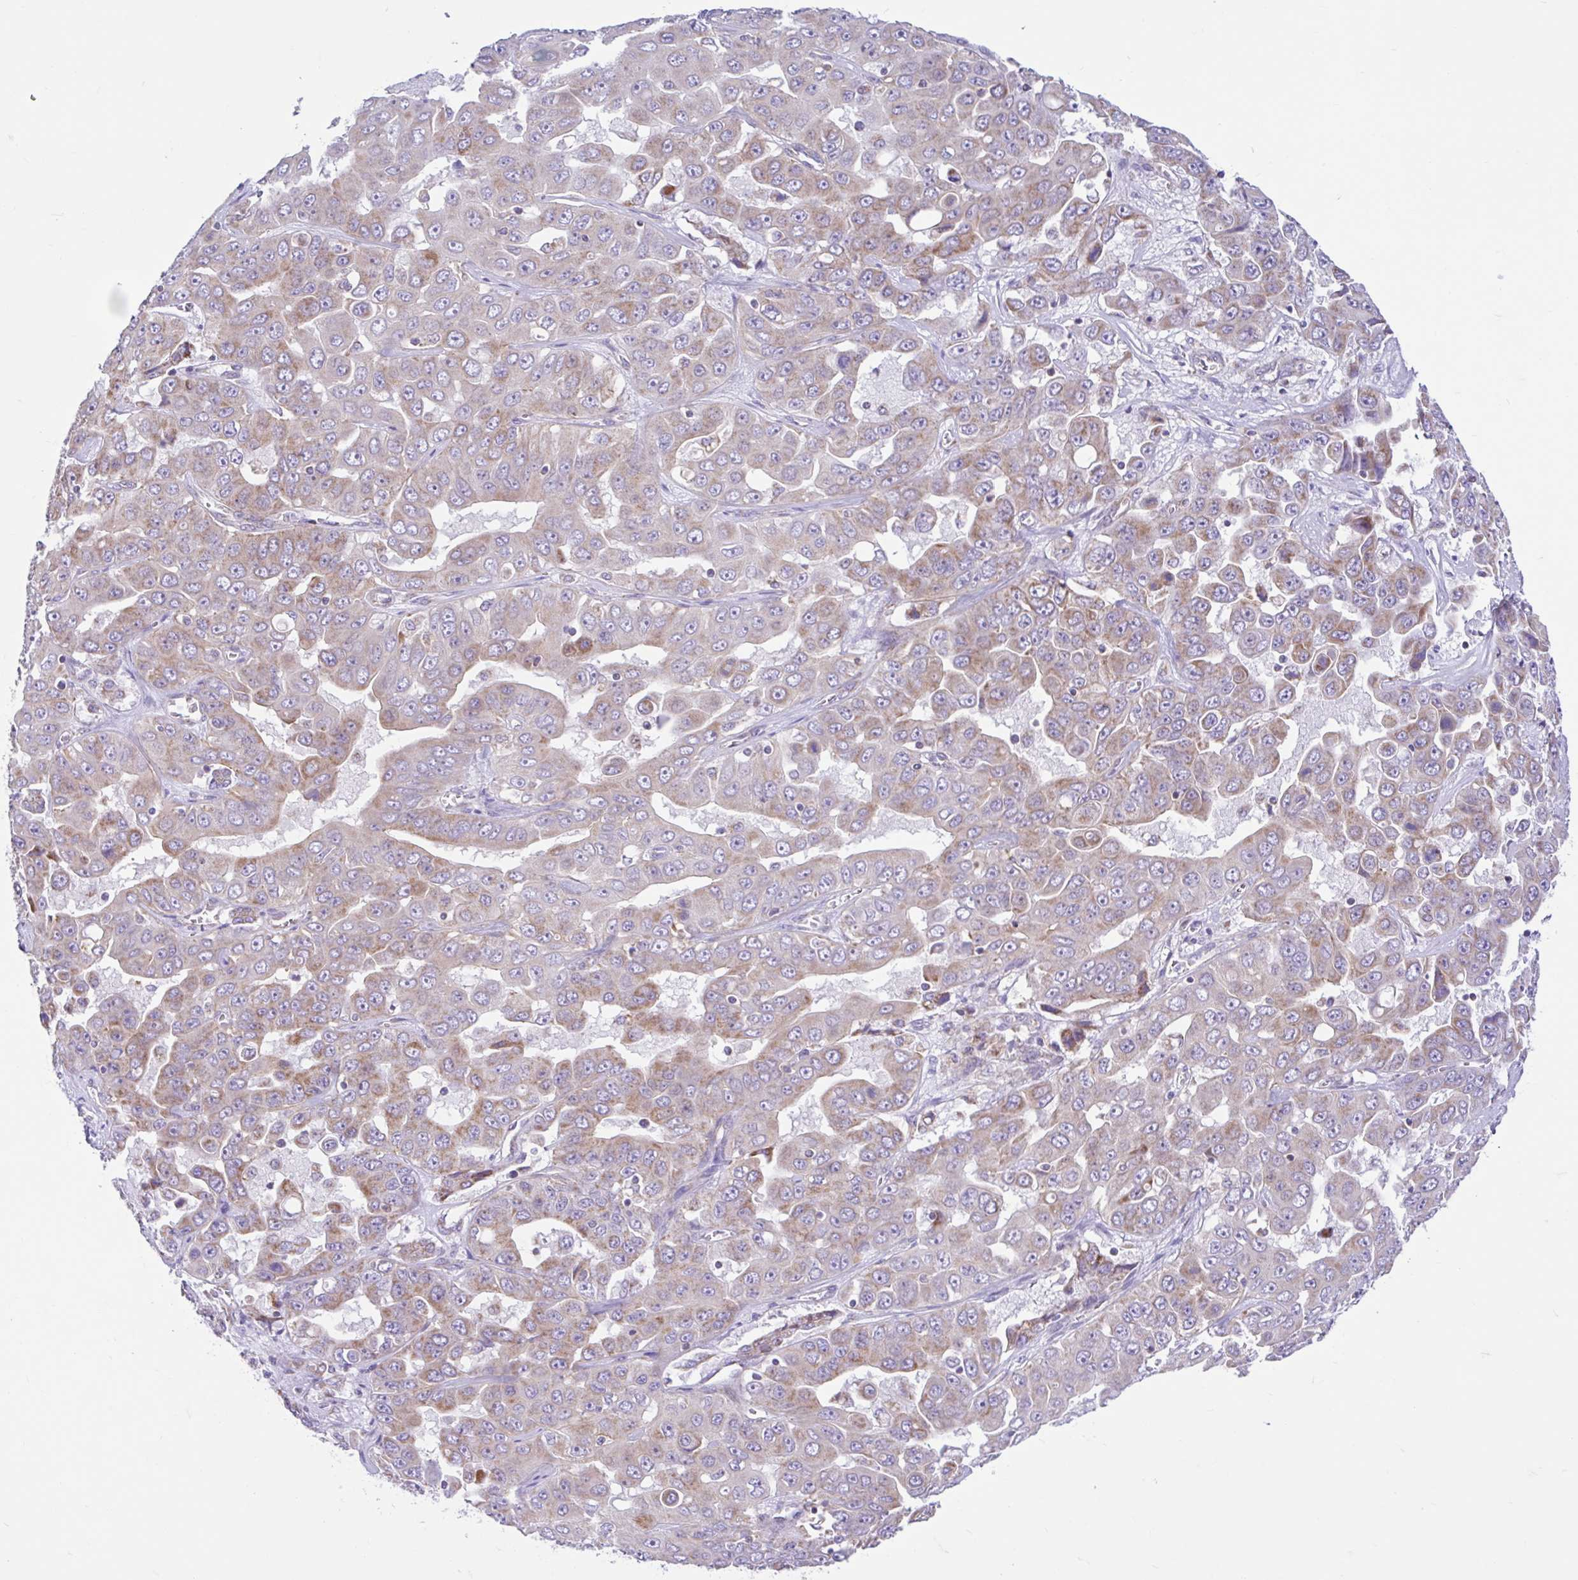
{"staining": {"intensity": "moderate", "quantity": "25%-75%", "location": "cytoplasmic/membranous"}, "tissue": "liver cancer", "cell_type": "Tumor cells", "image_type": "cancer", "snomed": [{"axis": "morphology", "description": "Cholangiocarcinoma"}, {"axis": "topography", "description": "Liver"}], "caption": "Immunohistochemical staining of liver cancer shows moderate cytoplasmic/membranous protein positivity in about 25%-75% of tumor cells. (DAB = brown stain, brightfield microscopy at high magnification).", "gene": "NDUFS2", "patient": {"sex": "female", "age": 52}}